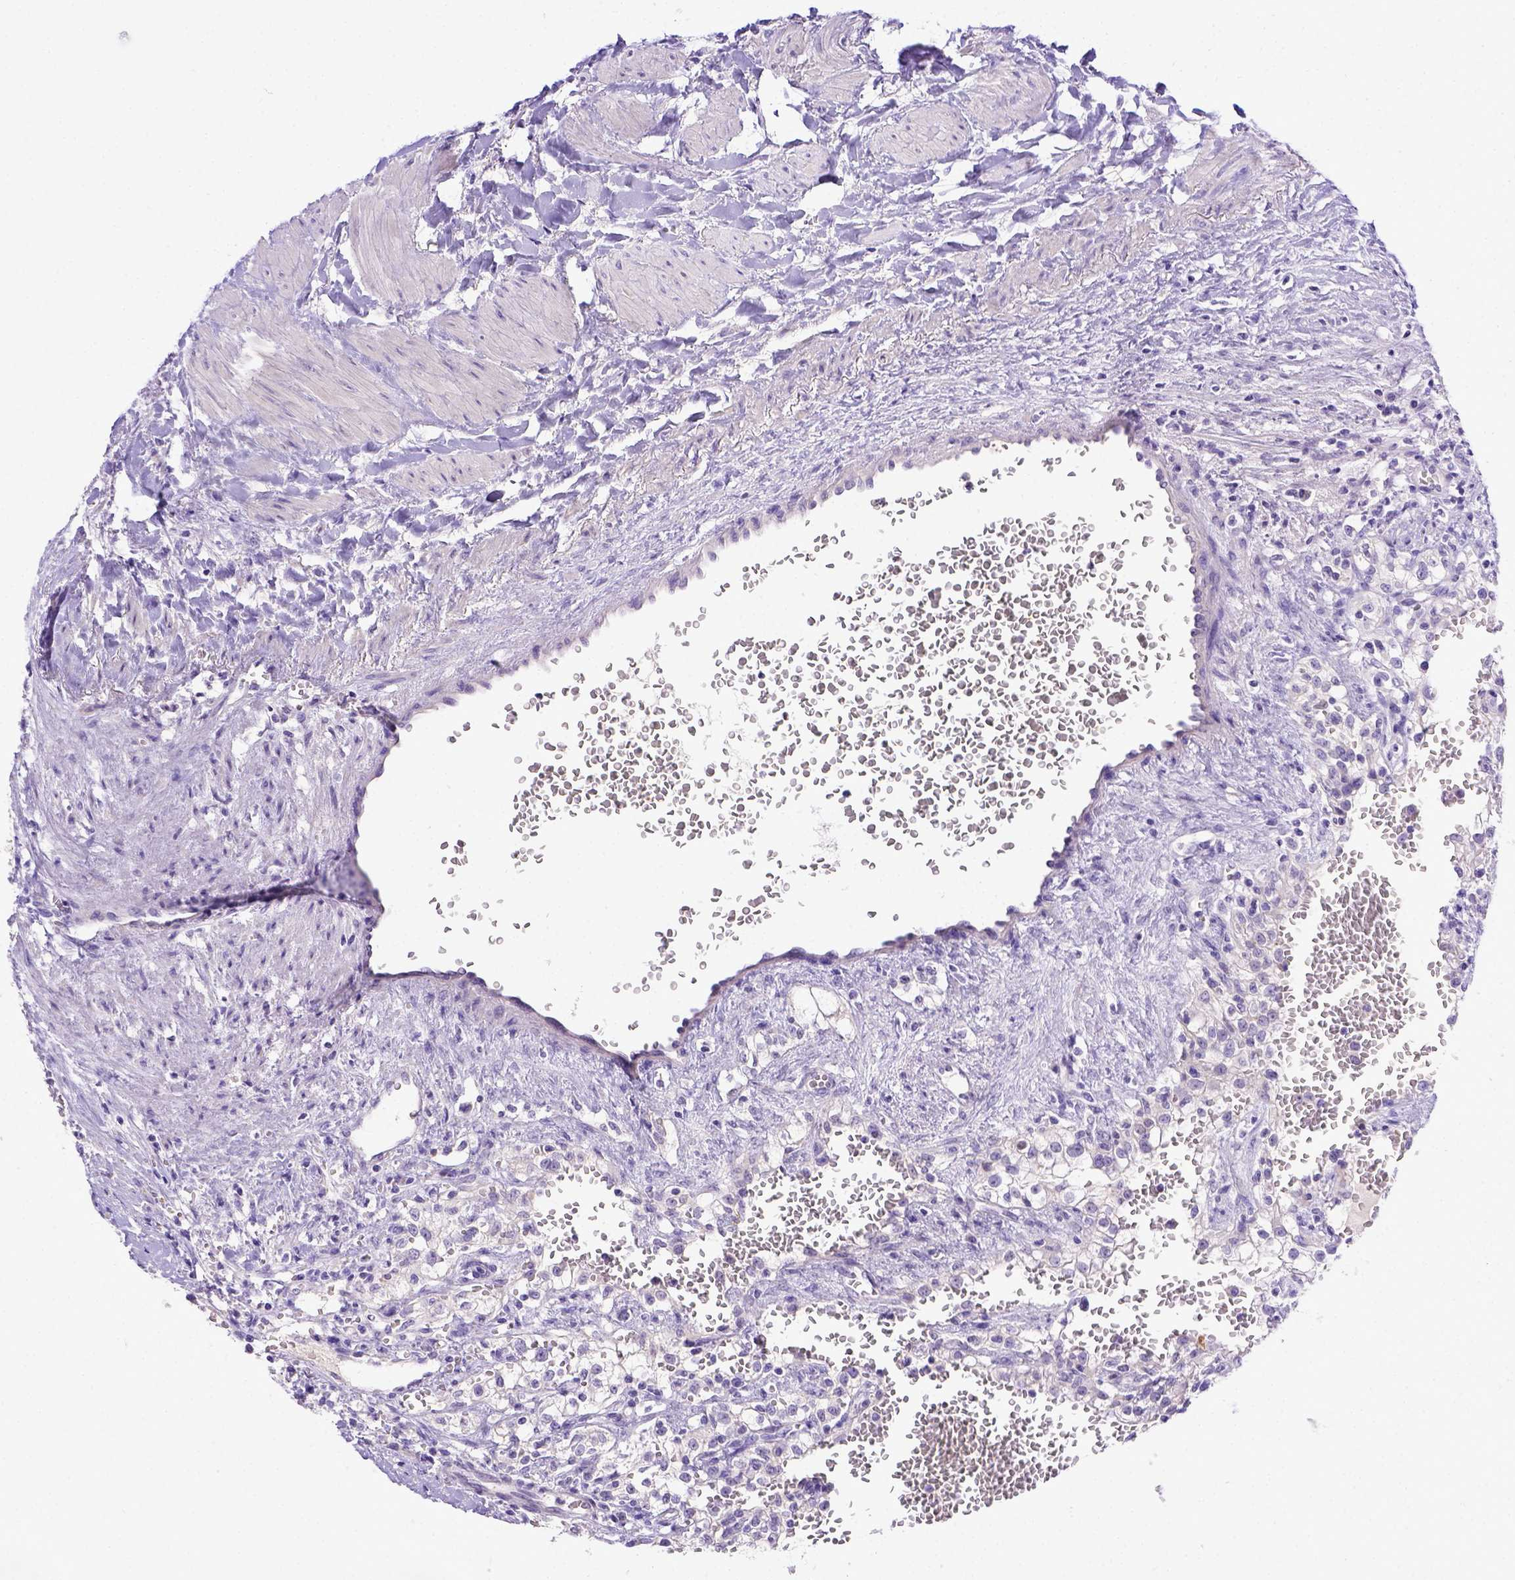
{"staining": {"intensity": "negative", "quantity": "none", "location": "none"}, "tissue": "renal cancer", "cell_type": "Tumor cells", "image_type": "cancer", "snomed": [{"axis": "morphology", "description": "Adenocarcinoma, NOS"}, {"axis": "topography", "description": "Kidney"}], "caption": "Renal cancer was stained to show a protein in brown. There is no significant staining in tumor cells.", "gene": "BTN1A1", "patient": {"sex": "female", "age": 74}}